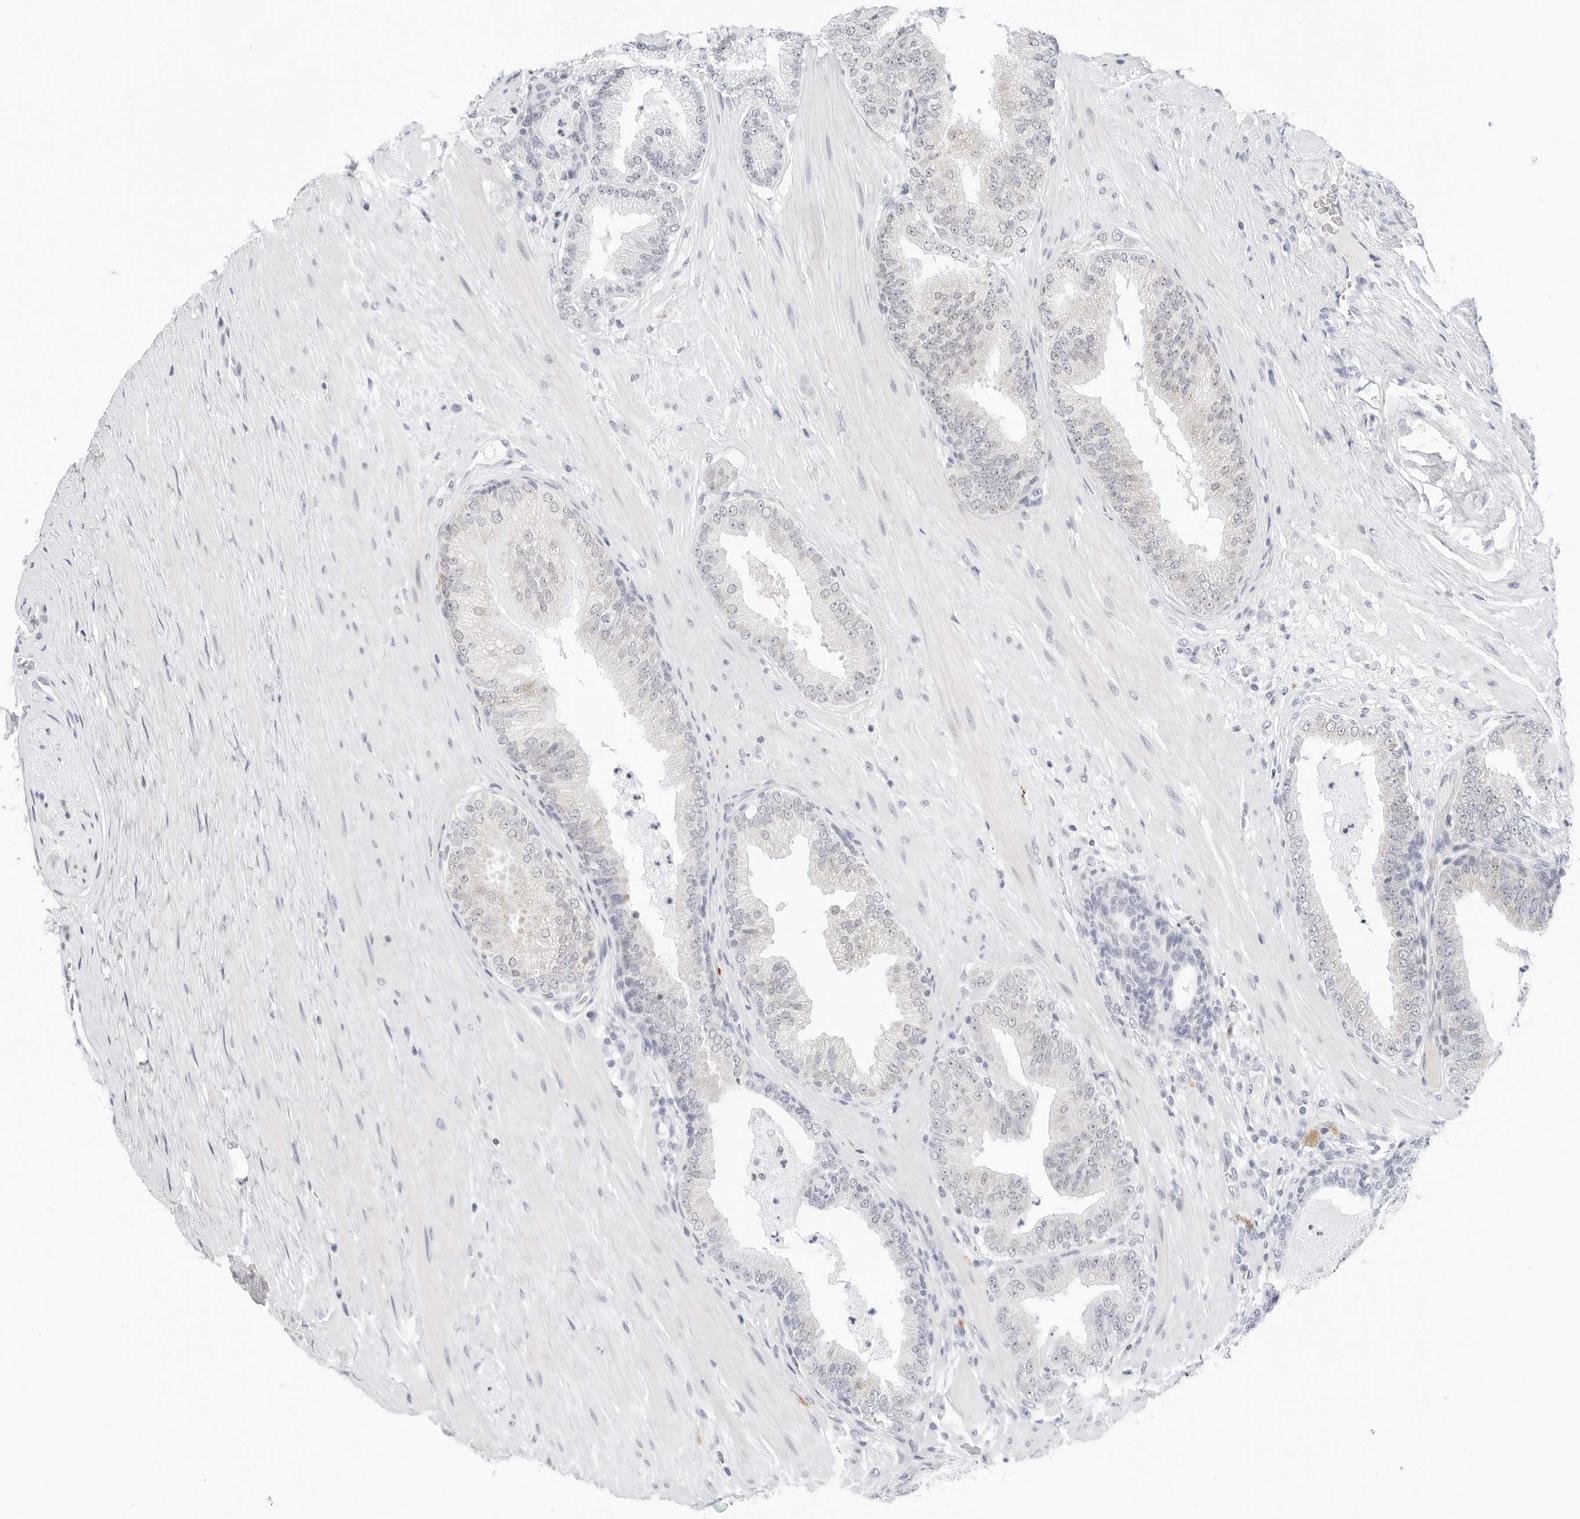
{"staining": {"intensity": "negative", "quantity": "none", "location": "none"}, "tissue": "prostate cancer", "cell_type": "Tumor cells", "image_type": "cancer", "snomed": [{"axis": "morphology", "description": "Adenocarcinoma, Low grade"}, {"axis": "topography", "description": "Prostate"}], "caption": "Protein analysis of prostate cancer (low-grade adenocarcinoma) reveals no significant staining in tumor cells.", "gene": "TSEN2", "patient": {"sex": "male", "age": 63}}